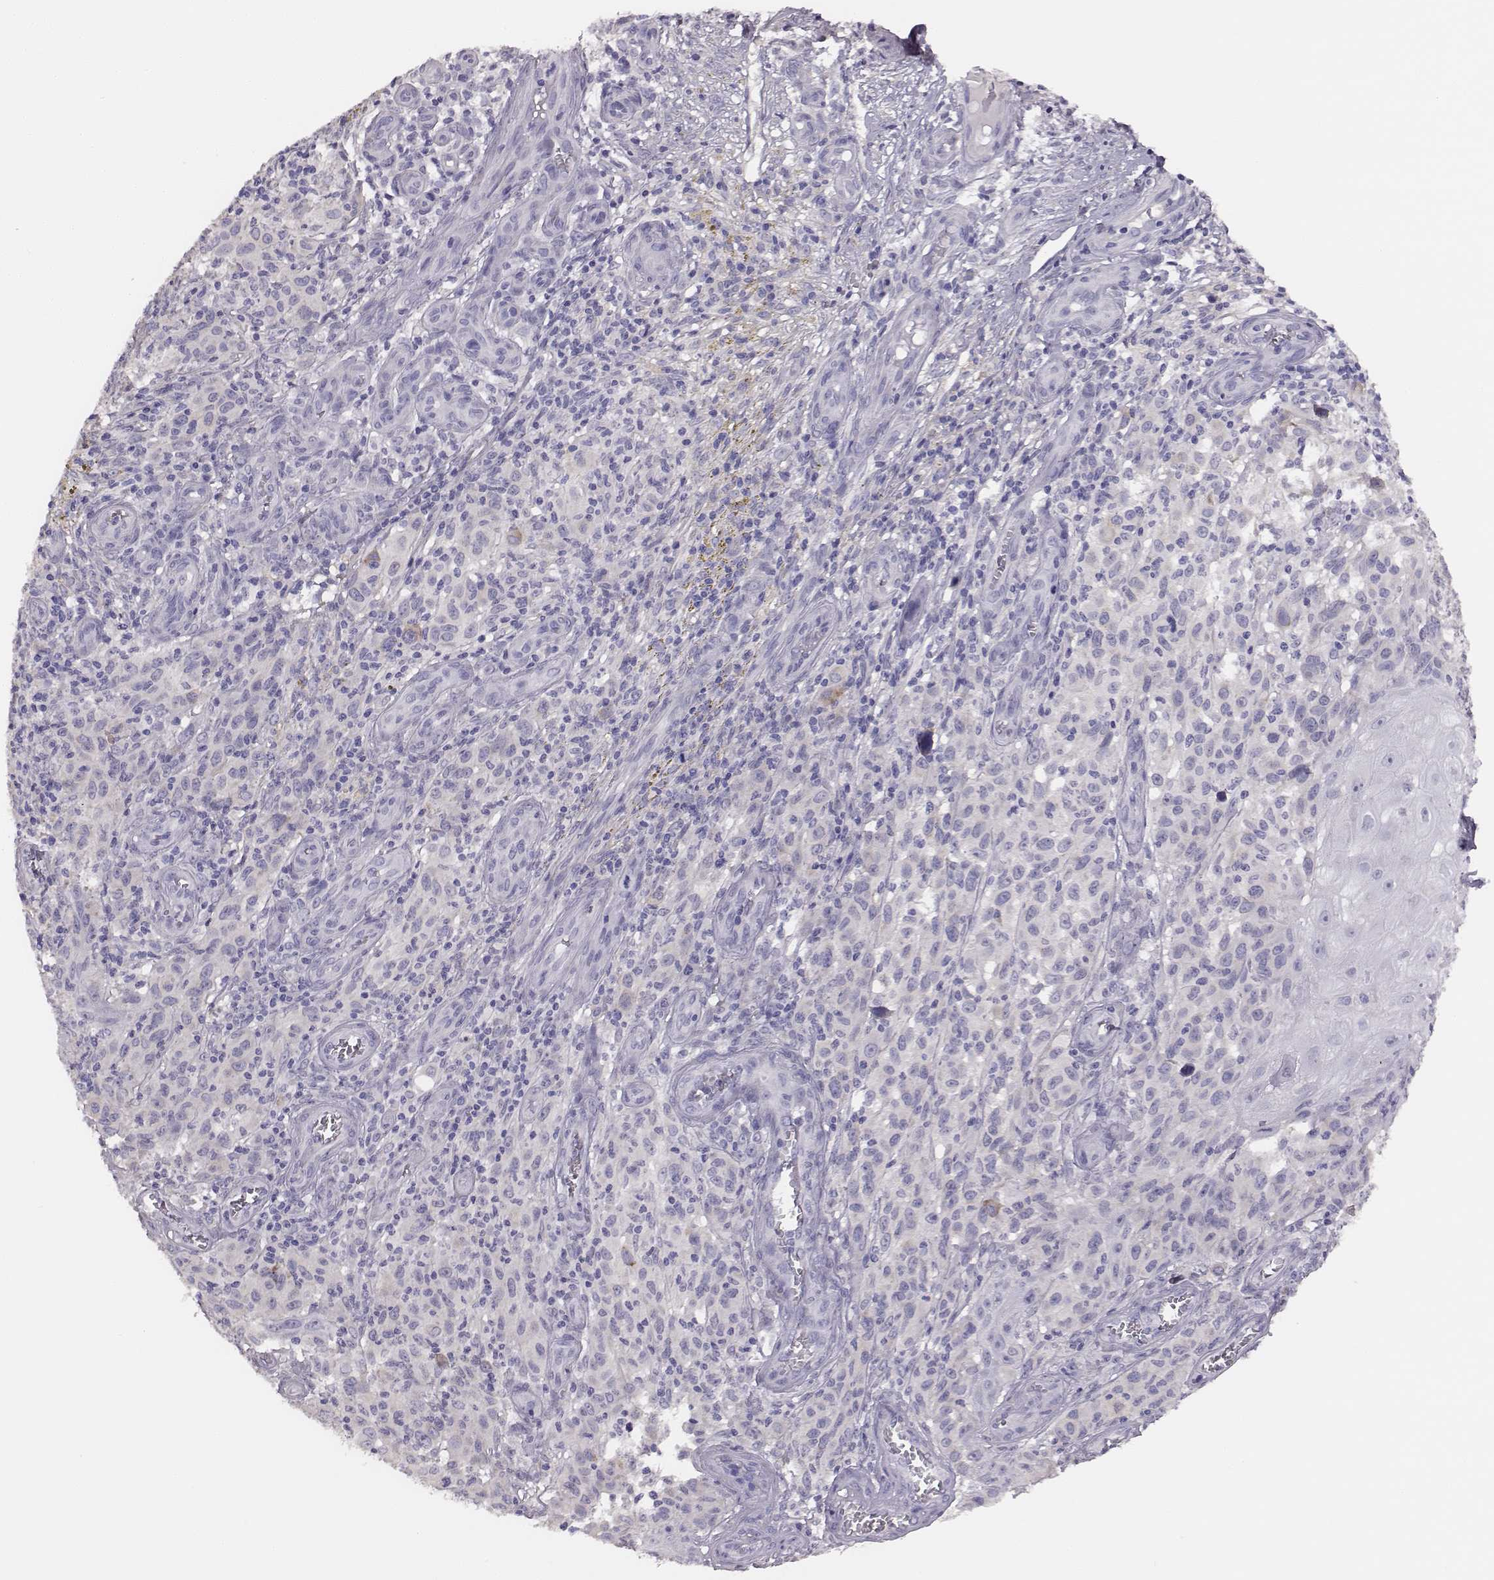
{"staining": {"intensity": "negative", "quantity": "none", "location": "none"}, "tissue": "melanoma", "cell_type": "Tumor cells", "image_type": "cancer", "snomed": [{"axis": "morphology", "description": "Malignant melanoma, NOS"}, {"axis": "topography", "description": "Skin"}], "caption": "Protein analysis of melanoma demonstrates no significant positivity in tumor cells.", "gene": "GUCA1A", "patient": {"sex": "female", "age": 53}}